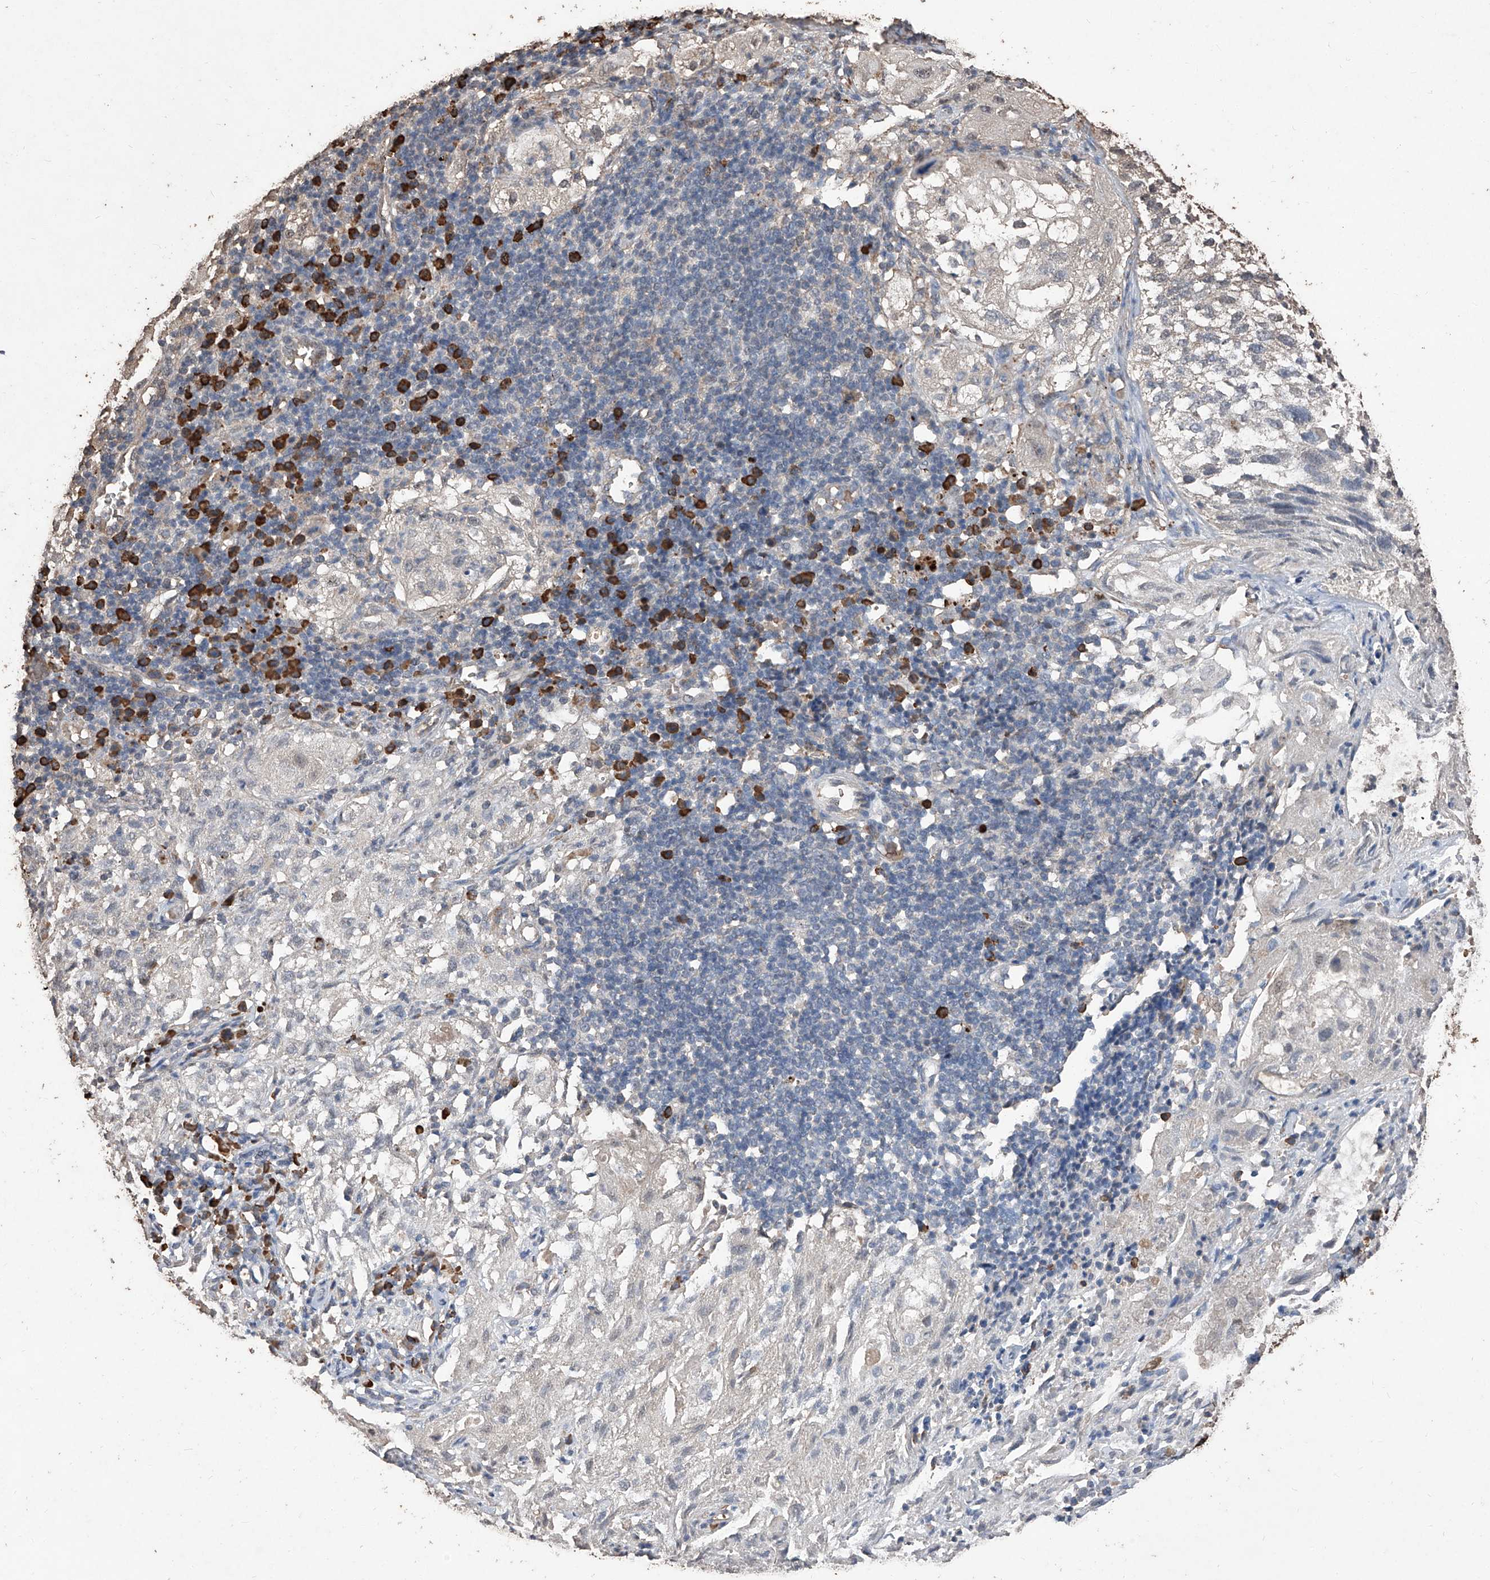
{"staining": {"intensity": "negative", "quantity": "none", "location": "none"}, "tissue": "lung cancer", "cell_type": "Tumor cells", "image_type": "cancer", "snomed": [{"axis": "morphology", "description": "Inflammation, NOS"}, {"axis": "morphology", "description": "Squamous cell carcinoma, NOS"}, {"axis": "topography", "description": "Lymph node"}, {"axis": "topography", "description": "Soft tissue"}, {"axis": "topography", "description": "Lung"}], "caption": "A high-resolution photomicrograph shows immunohistochemistry (IHC) staining of lung cancer, which displays no significant positivity in tumor cells.", "gene": "EML1", "patient": {"sex": "male", "age": 66}}